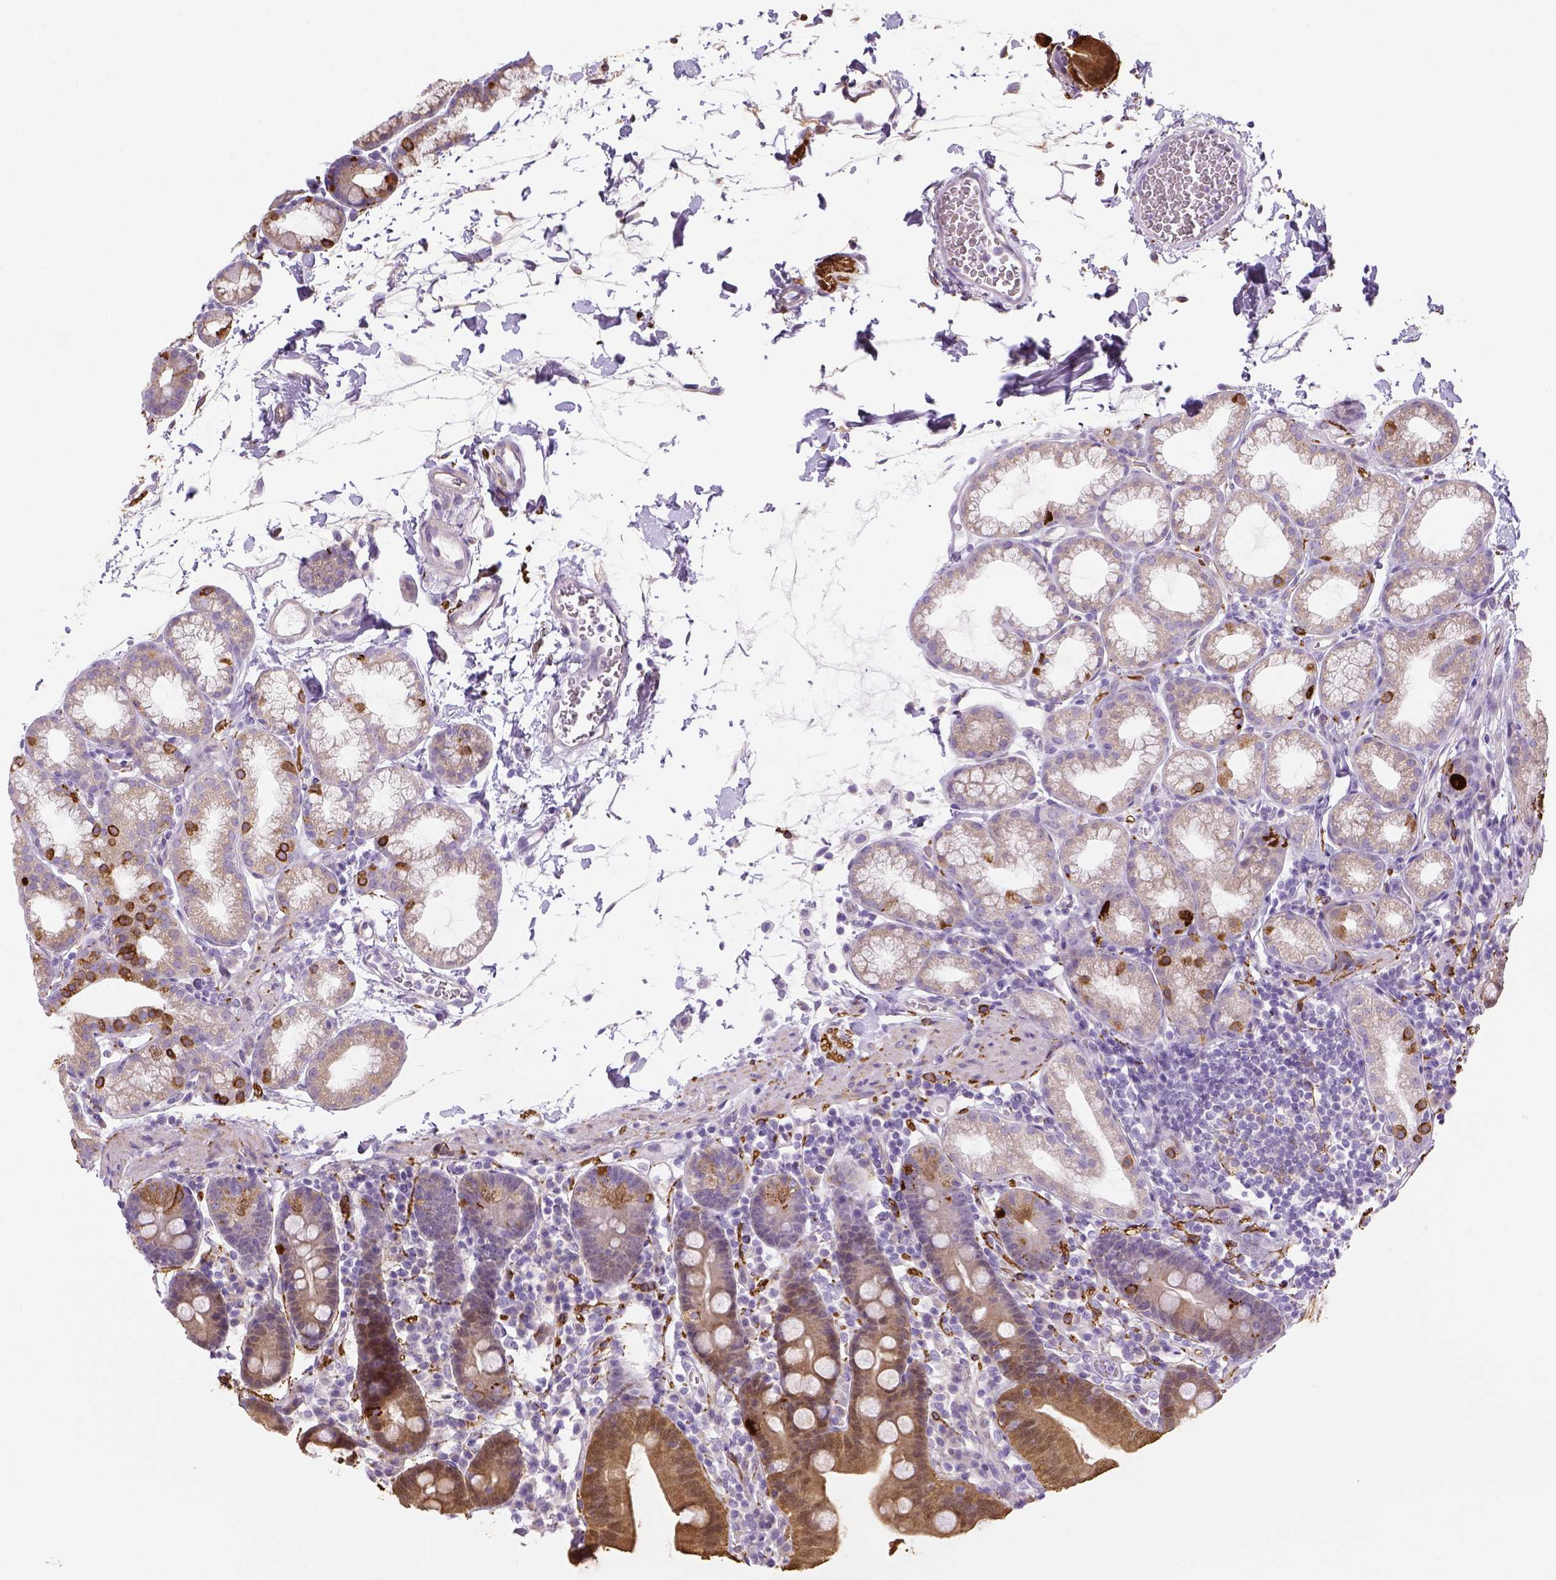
{"staining": {"intensity": "strong", "quantity": "25%-75%", "location": "cytoplasmic/membranous,nuclear"}, "tissue": "duodenum", "cell_type": "Glandular cells", "image_type": "normal", "snomed": [{"axis": "morphology", "description": "Normal tissue, NOS"}, {"axis": "topography", "description": "Pancreas"}, {"axis": "topography", "description": "Duodenum"}], "caption": "Normal duodenum exhibits strong cytoplasmic/membranous,nuclear staining in about 25%-75% of glandular cells Ihc stains the protein of interest in brown and the nuclei are stained blue..", "gene": "CACNB1", "patient": {"sex": "male", "age": 59}}